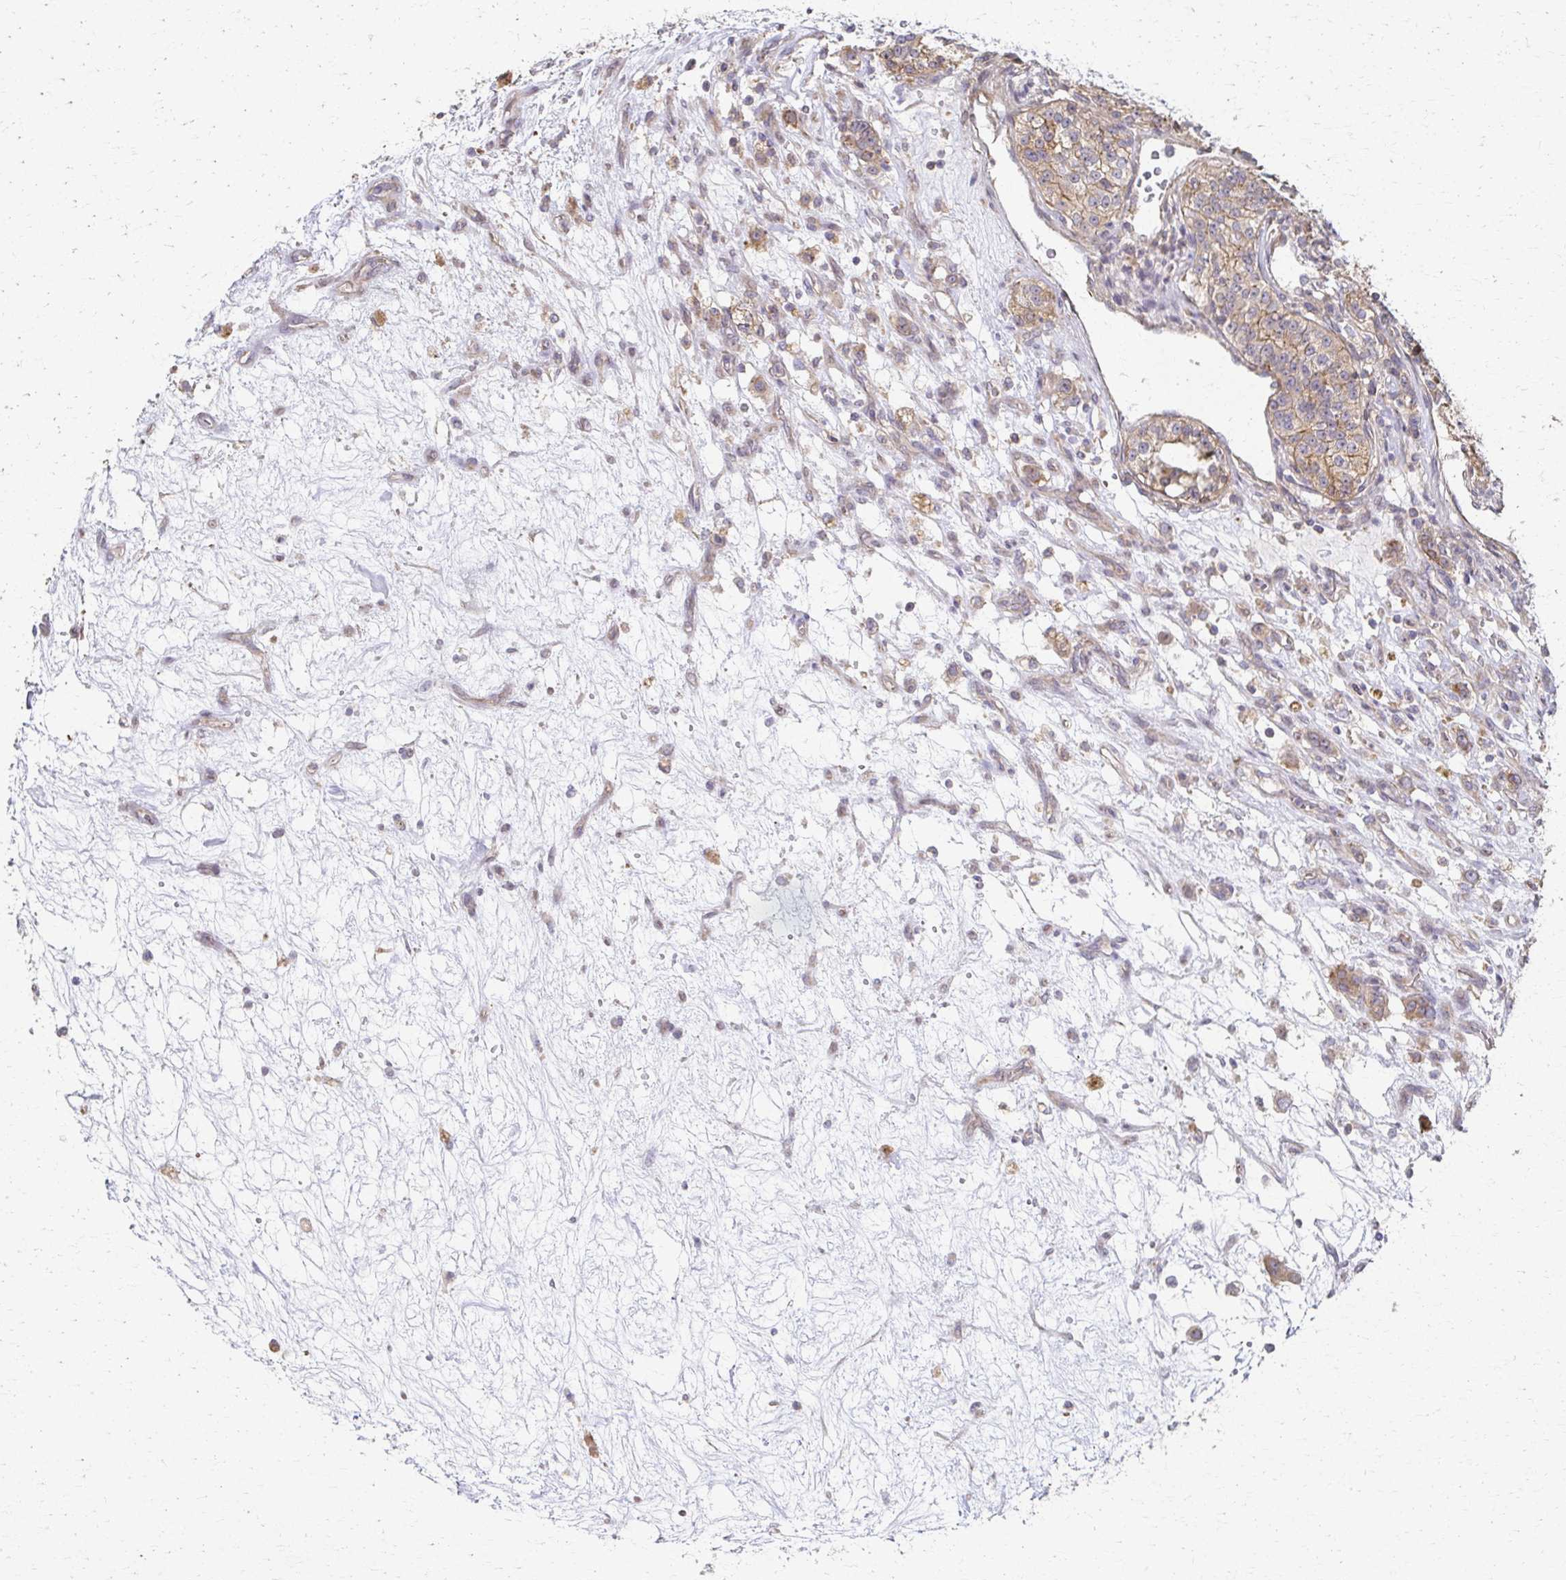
{"staining": {"intensity": "weak", "quantity": ">75%", "location": "cytoplasmic/membranous"}, "tissue": "renal cancer", "cell_type": "Tumor cells", "image_type": "cancer", "snomed": [{"axis": "morphology", "description": "Adenocarcinoma, NOS"}, {"axis": "topography", "description": "Kidney"}], "caption": "Approximately >75% of tumor cells in renal cancer (adenocarcinoma) demonstrate weak cytoplasmic/membranous protein expression as visualized by brown immunohistochemical staining.", "gene": "EOLA2", "patient": {"sex": "female", "age": 63}}